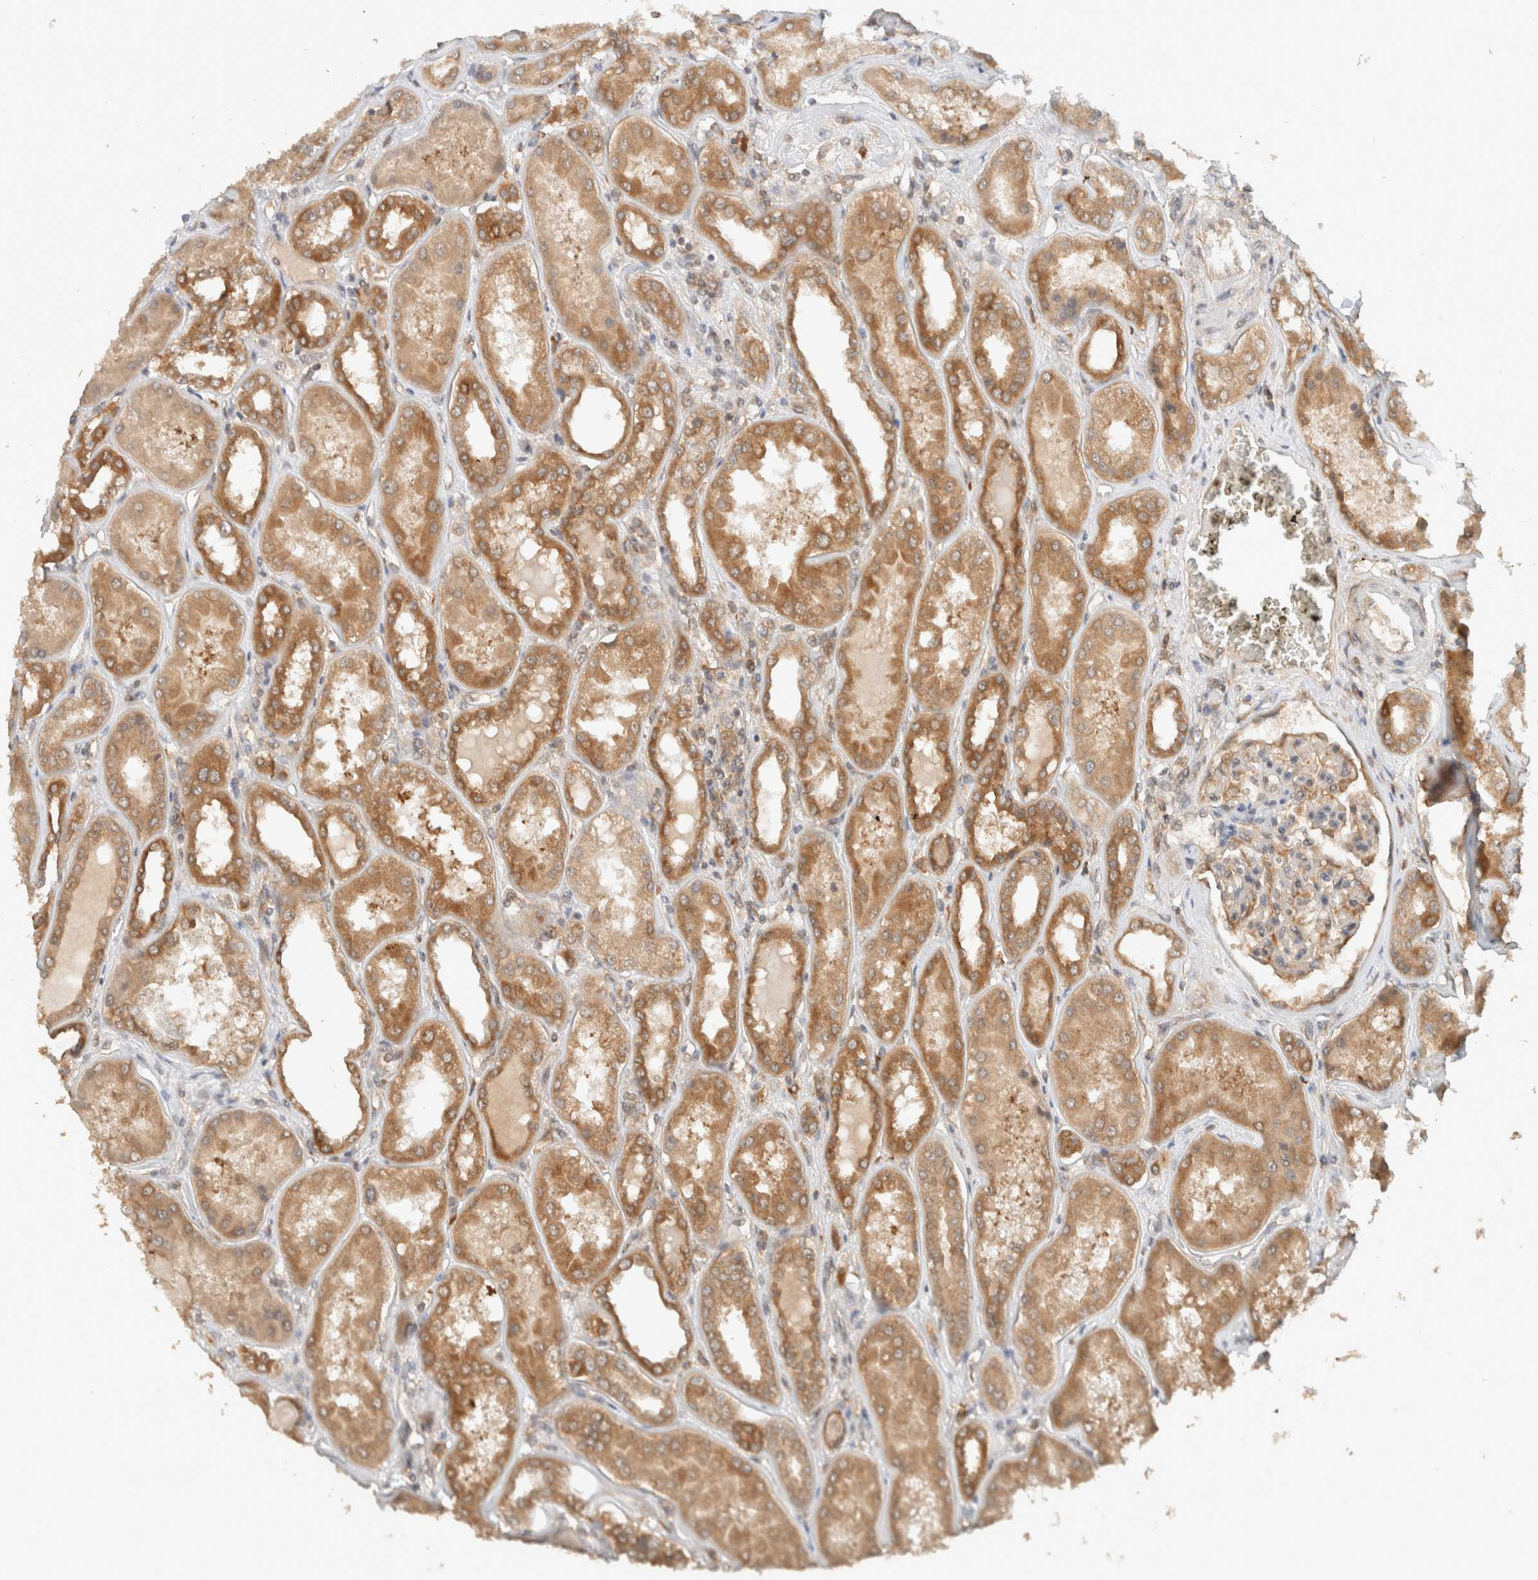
{"staining": {"intensity": "moderate", "quantity": "25%-75%", "location": "cytoplasmic/membranous,nuclear"}, "tissue": "kidney", "cell_type": "Cells in glomeruli", "image_type": "normal", "snomed": [{"axis": "morphology", "description": "Normal tissue, NOS"}, {"axis": "topography", "description": "Kidney"}], "caption": "Protein expression analysis of unremarkable kidney exhibits moderate cytoplasmic/membranous,nuclear expression in approximately 25%-75% of cells in glomeruli.", "gene": "ARFGEF2", "patient": {"sex": "female", "age": 56}}